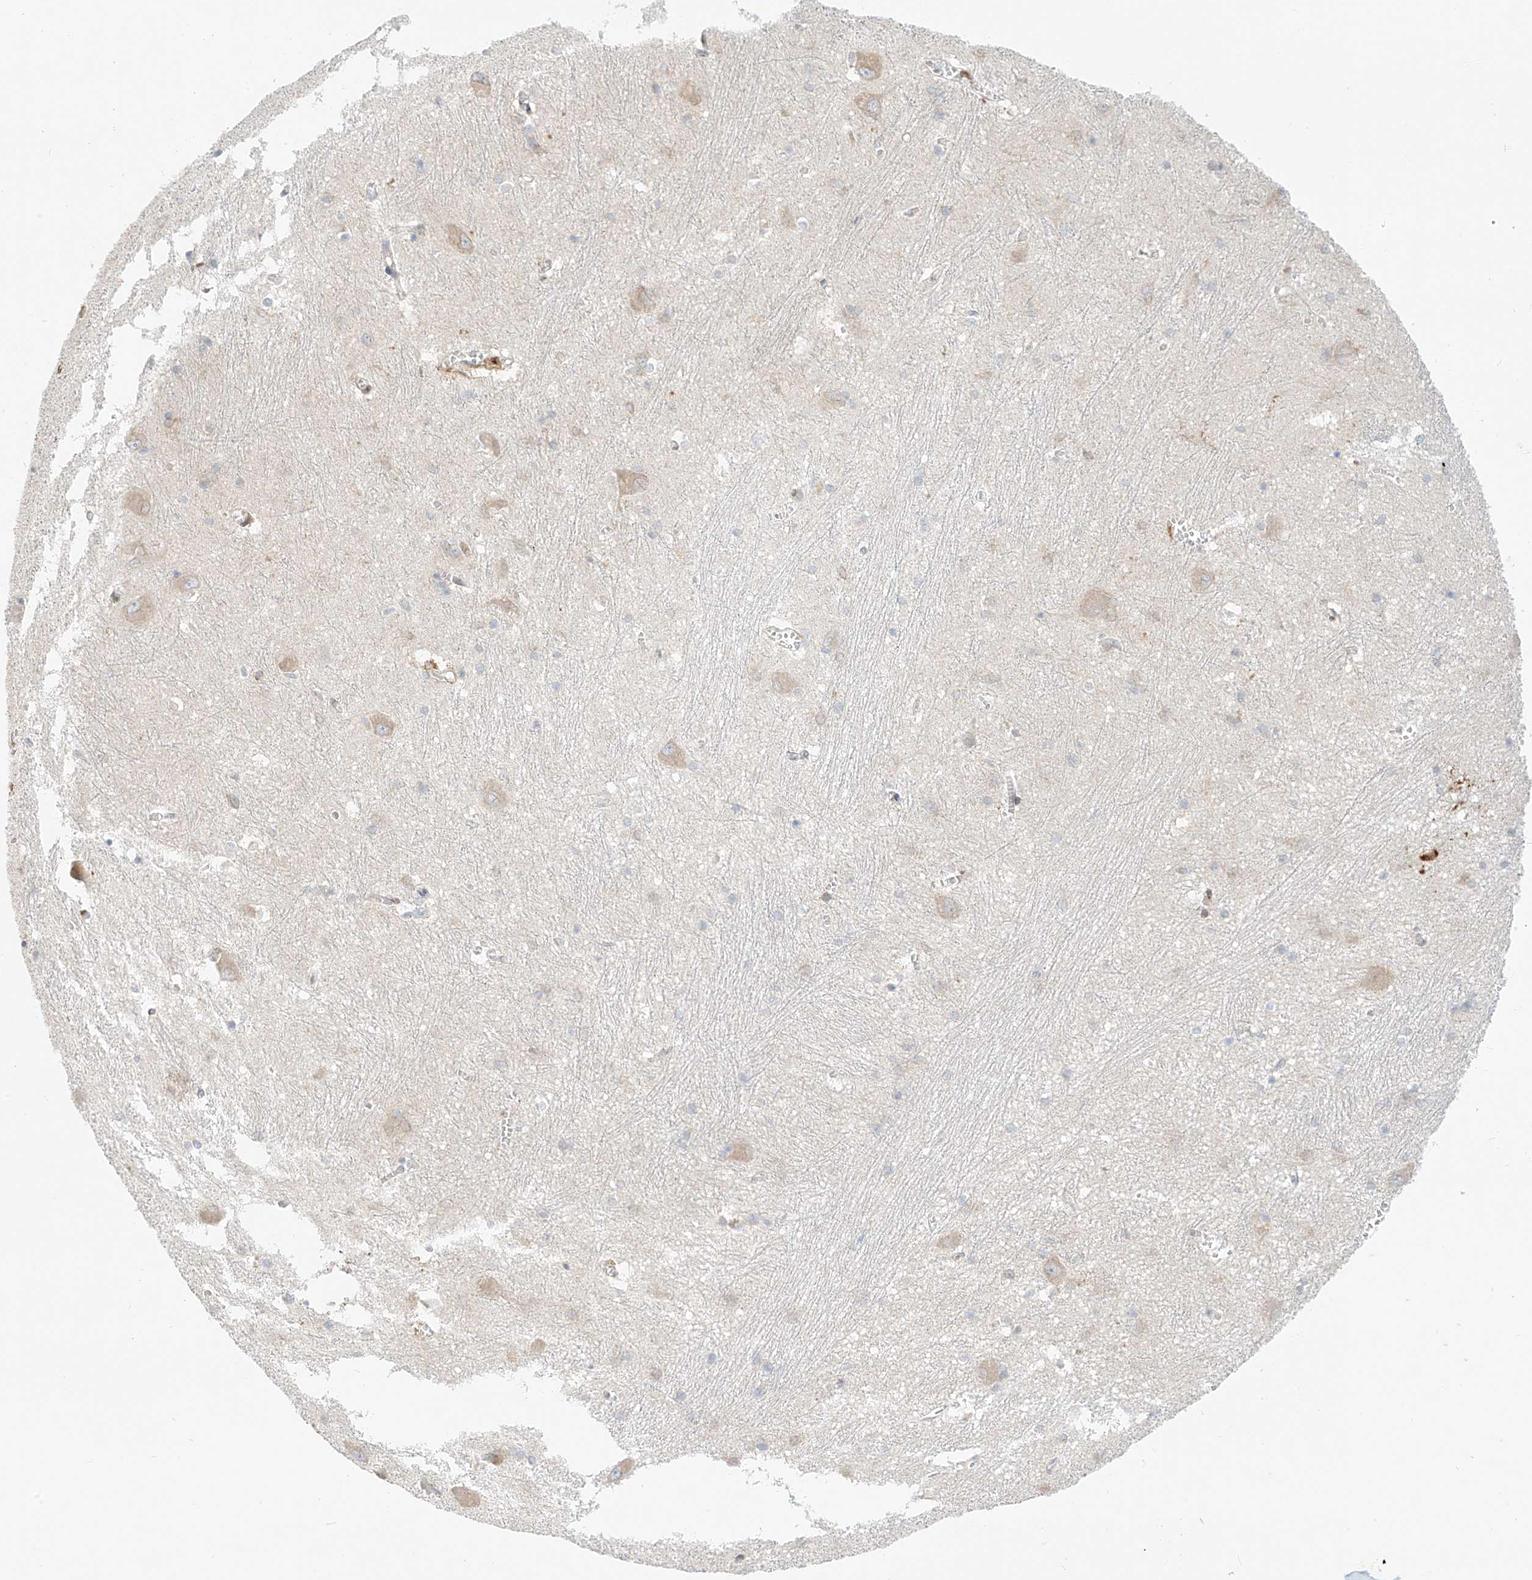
{"staining": {"intensity": "negative", "quantity": "none", "location": "none"}, "tissue": "caudate", "cell_type": "Glial cells", "image_type": "normal", "snomed": [{"axis": "morphology", "description": "Normal tissue, NOS"}, {"axis": "topography", "description": "Lateral ventricle wall"}], "caption": "A micrograph of human caudate is negative for staining in glial cells. Brightfield microscopy of immunohistochemistry stained with DAB (3,3'-diaminobenzidine) (brown) and hematoxylin (blue), captured at high magnification.", "gene": "PCYOX1", "patient": {"sex": "male", "age": 37}}